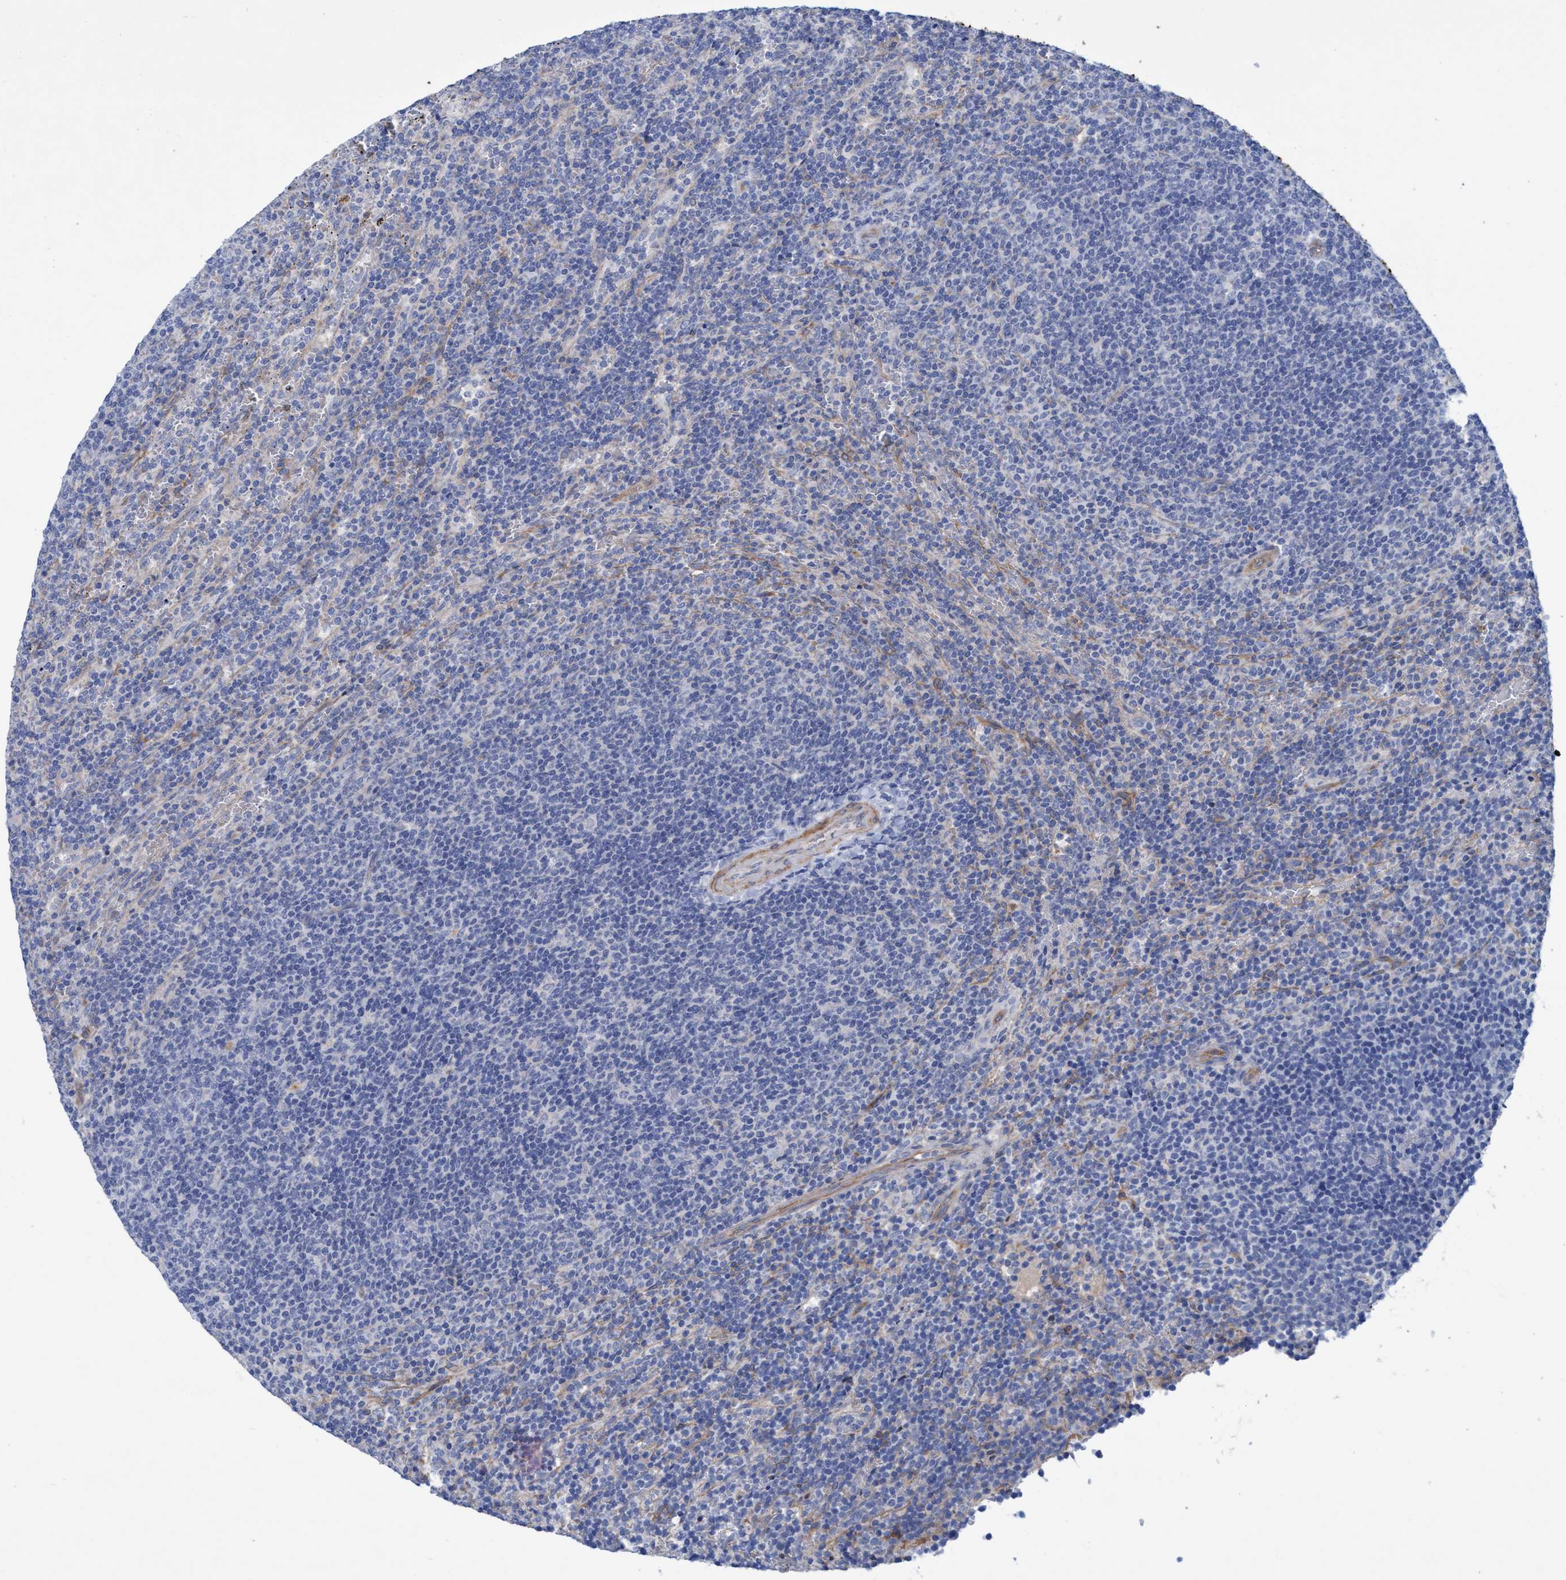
{"staining": {"intensity": "negative", "quantity": "none", "location": "none"}, "tissue": "lymphoma", "cell_type": "Tumor cells", "image_type": "cancer", "snomed": [{"axis": "morphology", "description": "Malignant lymphoma, non-Hodgkin's type, Low grade"}, {"axis": "topography", "description": "Spleen"}], "caption": "Immunohistochemical staining of human malignant lymphoma, non-Hodgkin's type (low-grade) demonstrates no significant positivity in tumor cells. The staining is performed using DAB brown chromogen with nuclei counter-stained in using hematoxylin.", "gene": "GULP1", "patient": {"sex": "female", "age": 50}}